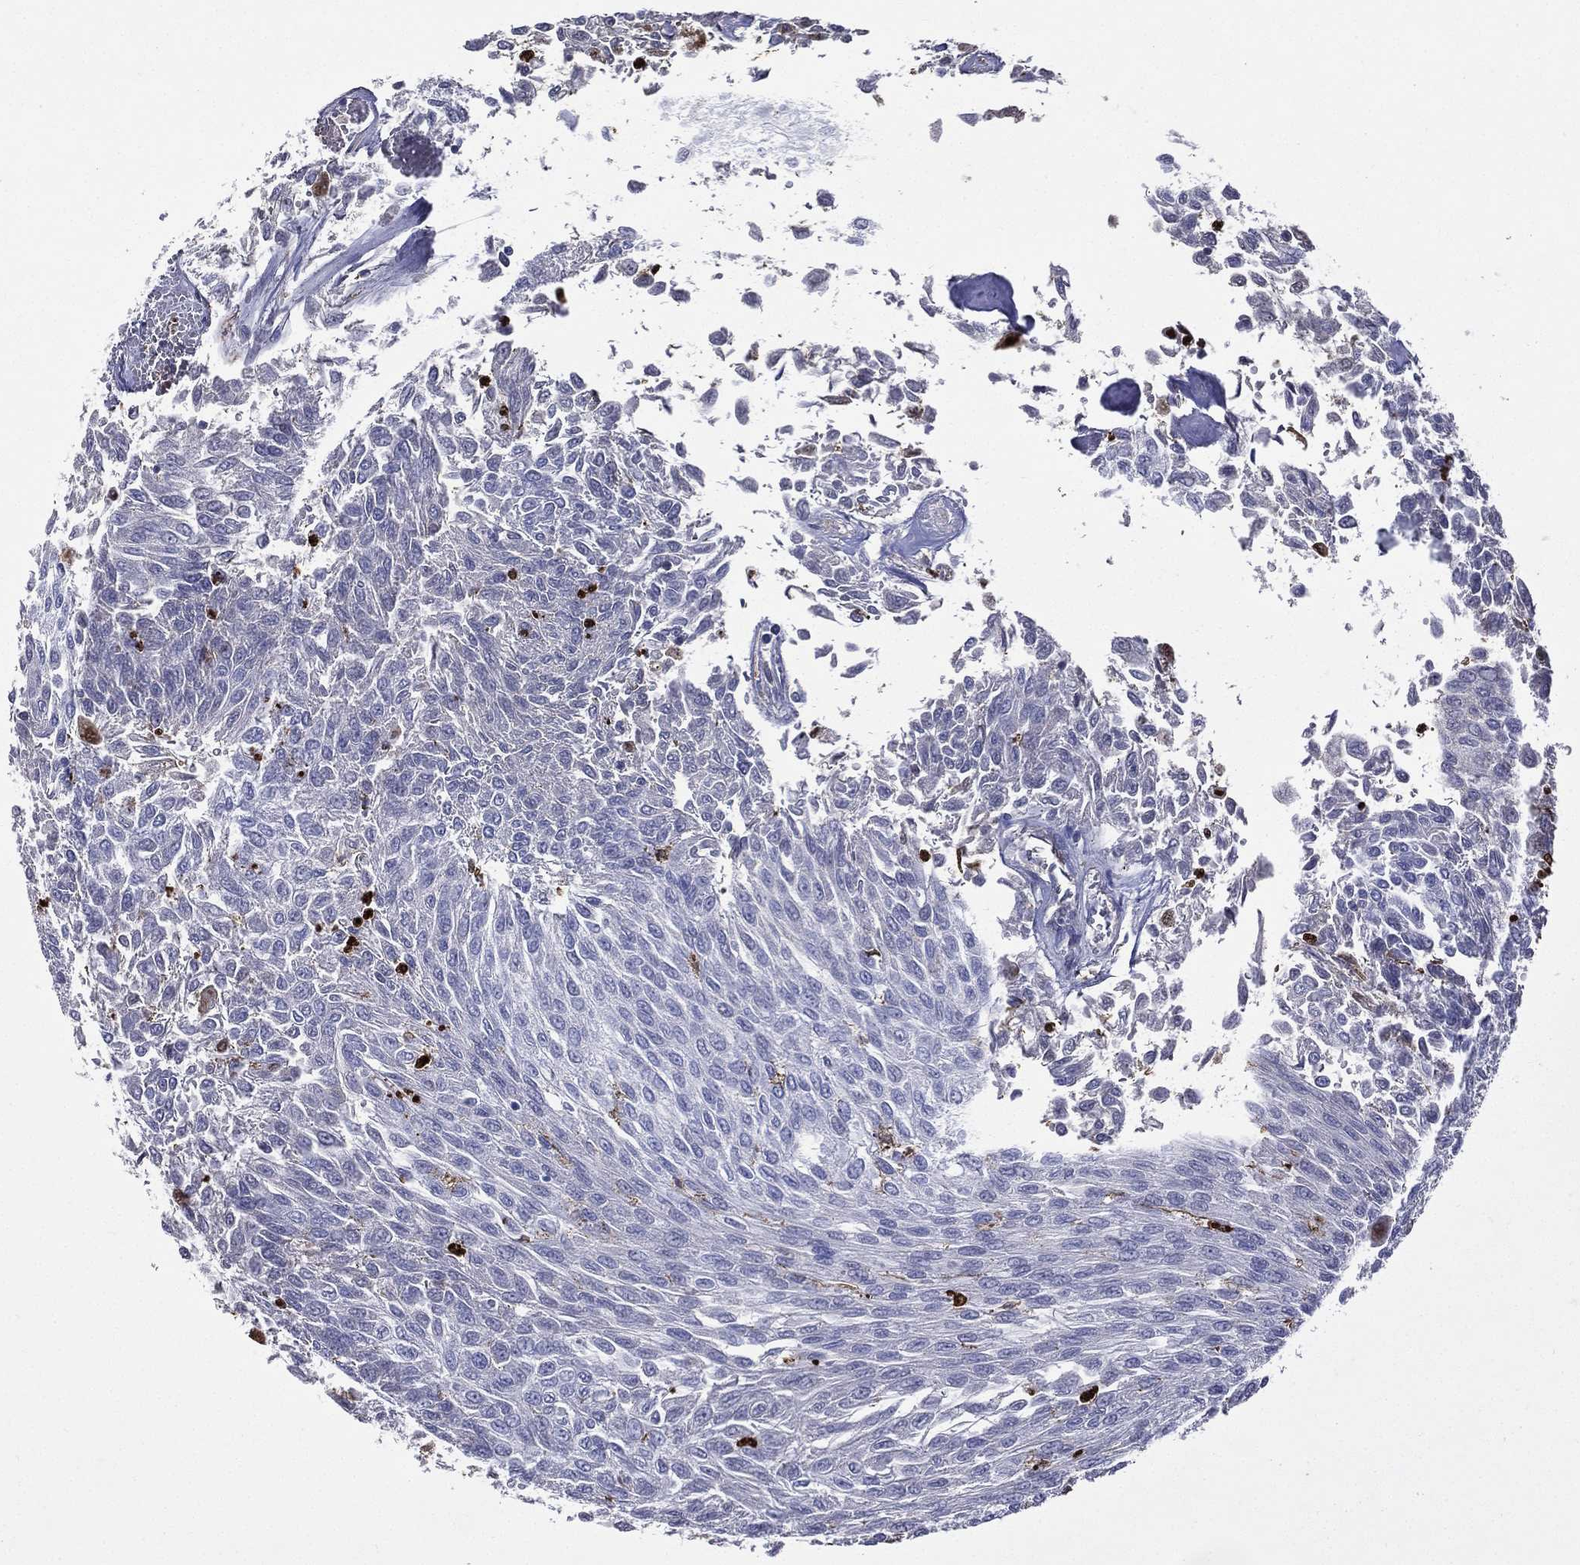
{"staining": {"intensity": "negative", "quantity": "none", "location": "none"}, "tissue": "urothelial cancer", "cell_type": "Tumor cells", "image_type": "cancer", "snomed": [{"axis": "morphology", "description": "Urothelial carcinoma, Low grade"}, {"axis": "topography", "description": "Urinary bladder"}], "caption": "This is a micrograph of immunohistochemistry staining of urothelial carcinoma (low-grade), which shows no expression in tumor cells.", "gene": "GPR171", "patient": {"sex": "male", "age": 78}}